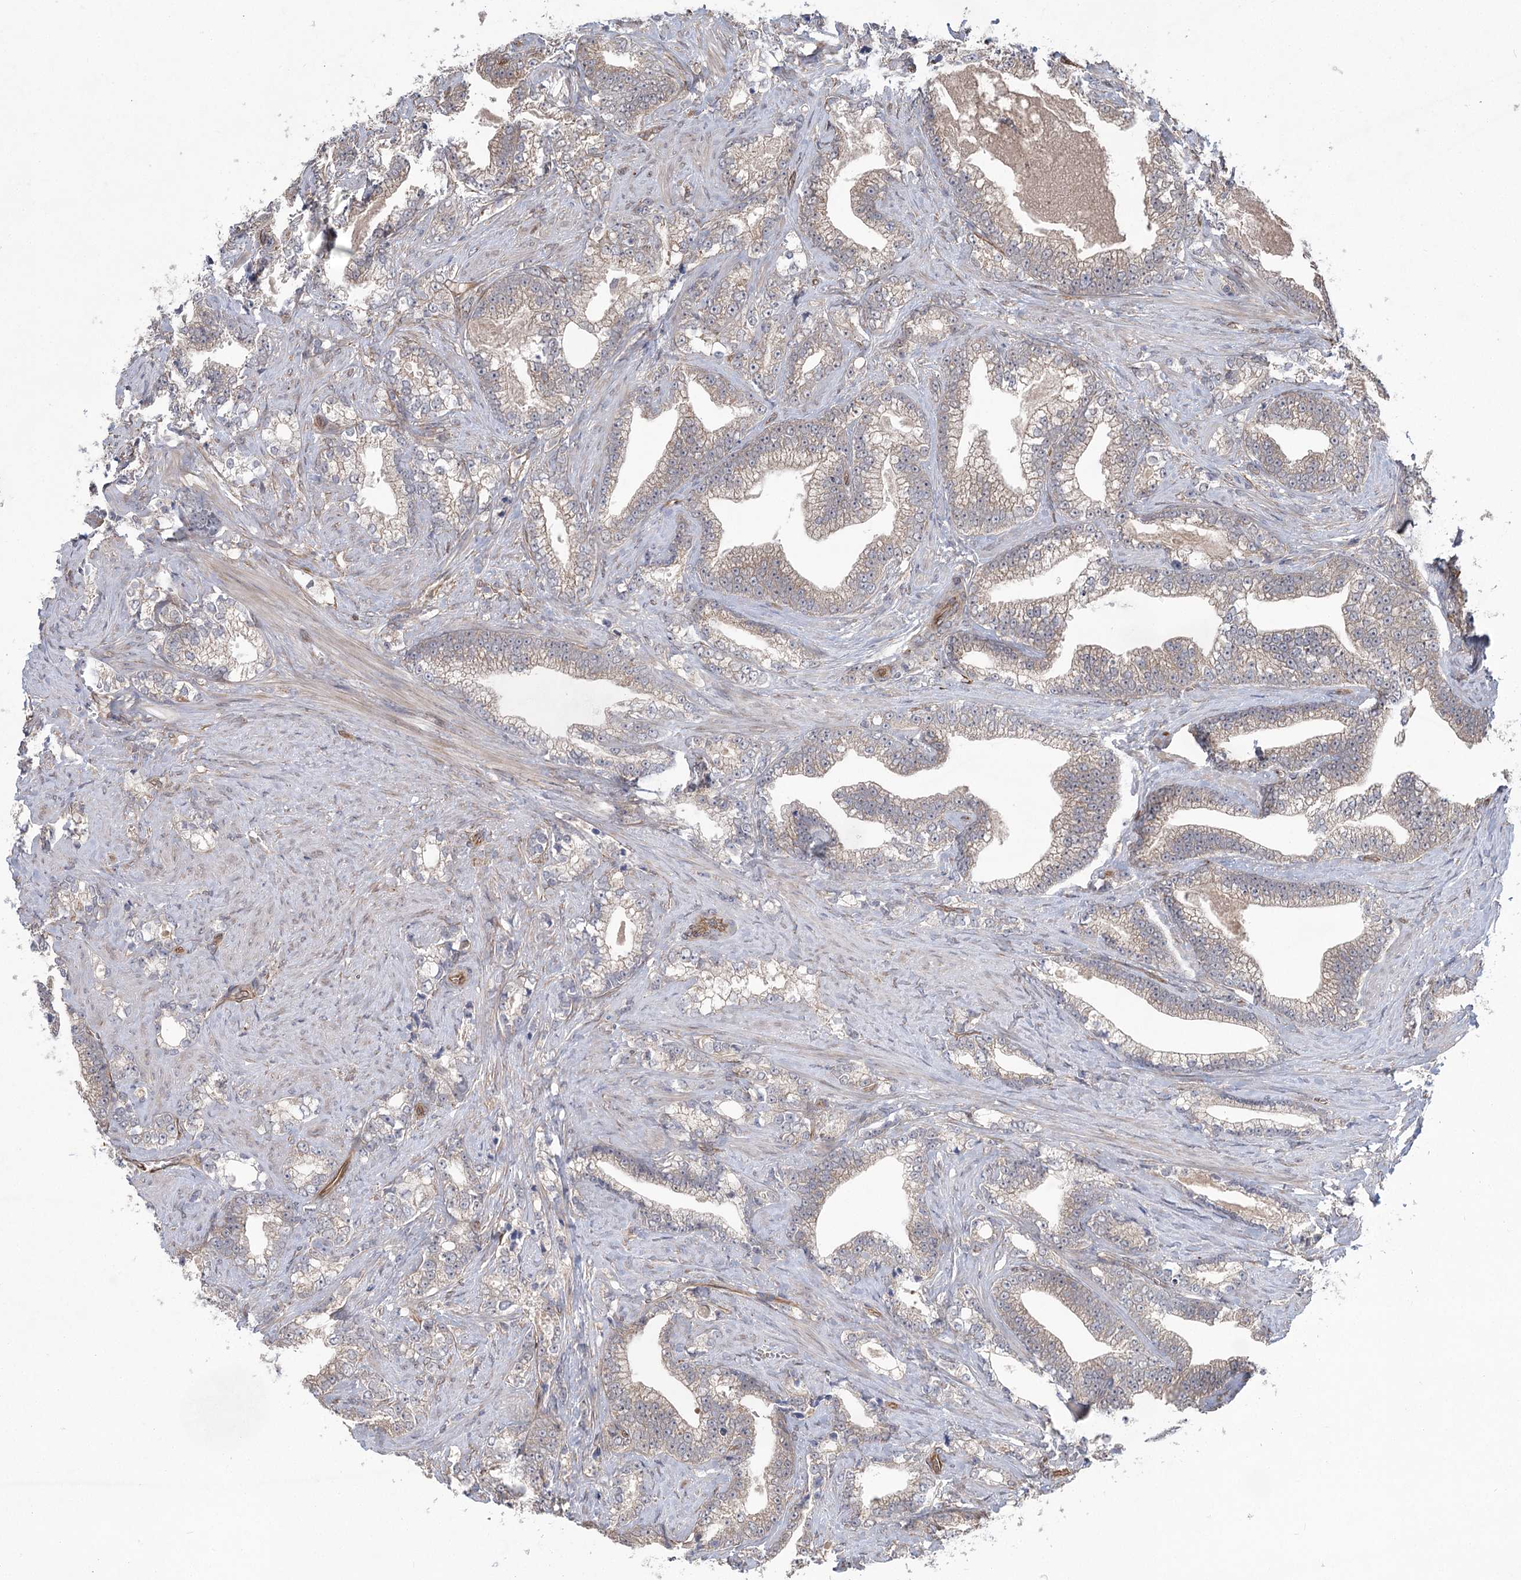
{"staining": {"intensity": "weak", "quantity": "25%-75%", "location": "cytoplasmic/membranous"}, "tissue": "prostate cancer", "cell_type": "Tumor cells", "image_type": "cancer", "snomed": [{"axis": "morphology", "description": "Adenocarcinoma, High grade"}, {"axis": "topography", "description": "Prostate and seminal vesicle, NOS"}], "caption": "Adenocarcinoma (high-grade) (prostate) stained with DAB (3,3'-diaminobenzidine) immunohistochemistry (IHC) demonstrates low levels of weak cytoplasmic/membranous staining in about 25%-75% of tumor cells. (Brightfield microscopy of DAB IHC at high magnification).", "gene": "RWDD4", "patient": {"sex": "male", "age": 67}}